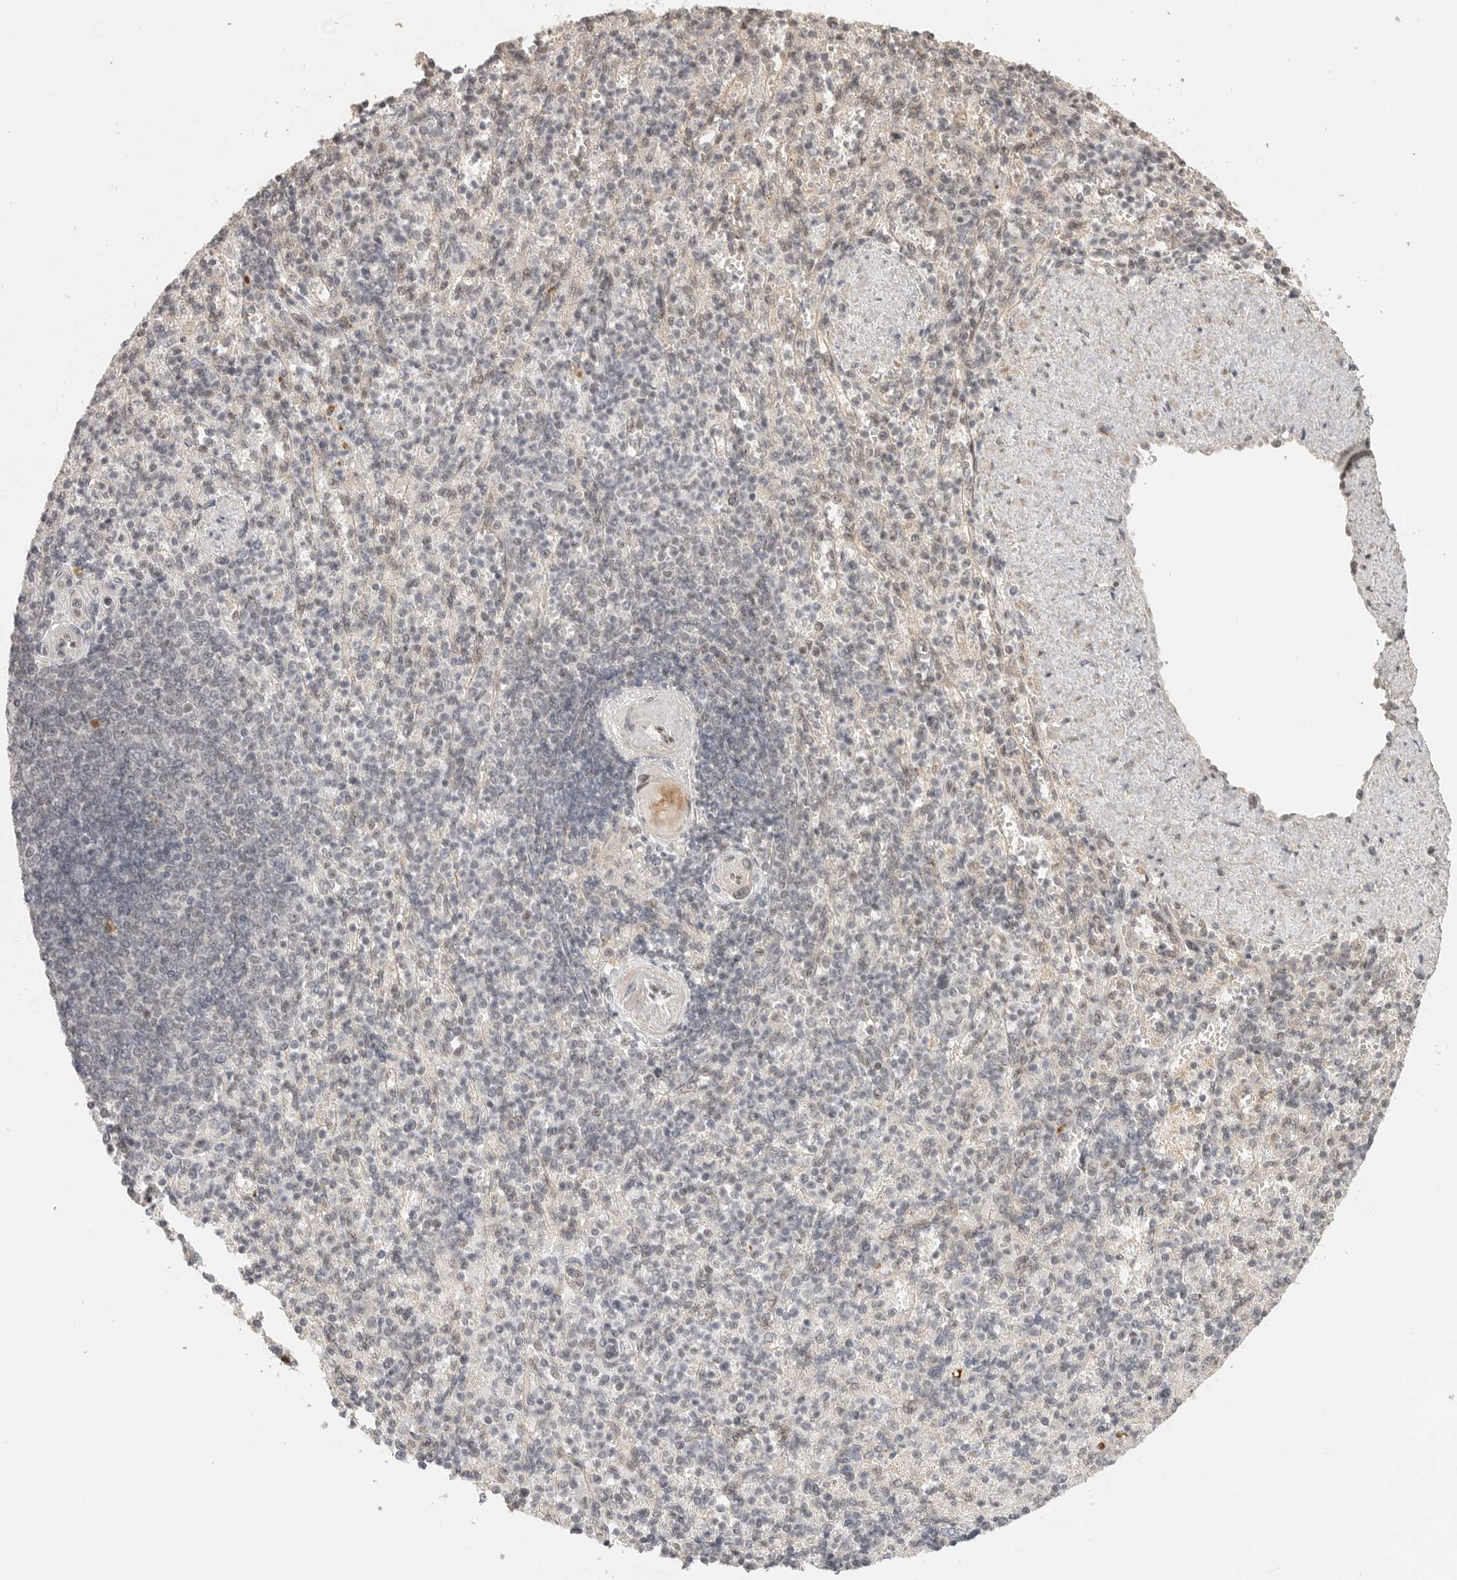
{"staining": {"intensity": "negative", "quantity": "none", "location": "none"}, "tissue": "spleen", "cell_type": "Cells in red pulp", "image_type": "normal", "snomed": [{"axis": "morphology", "description": "Normal tissue, NOS"}, {"axis": "topography", "description": "Spleen"}], "caption": "High power microscopy photomicrograph of an immunohistochemistry (IHC) image of unremarkable spleen, revealing no significant positivity in cells in red pulp.", "gene": "POMP", "patient": {"sex": "female", "age": 74}}